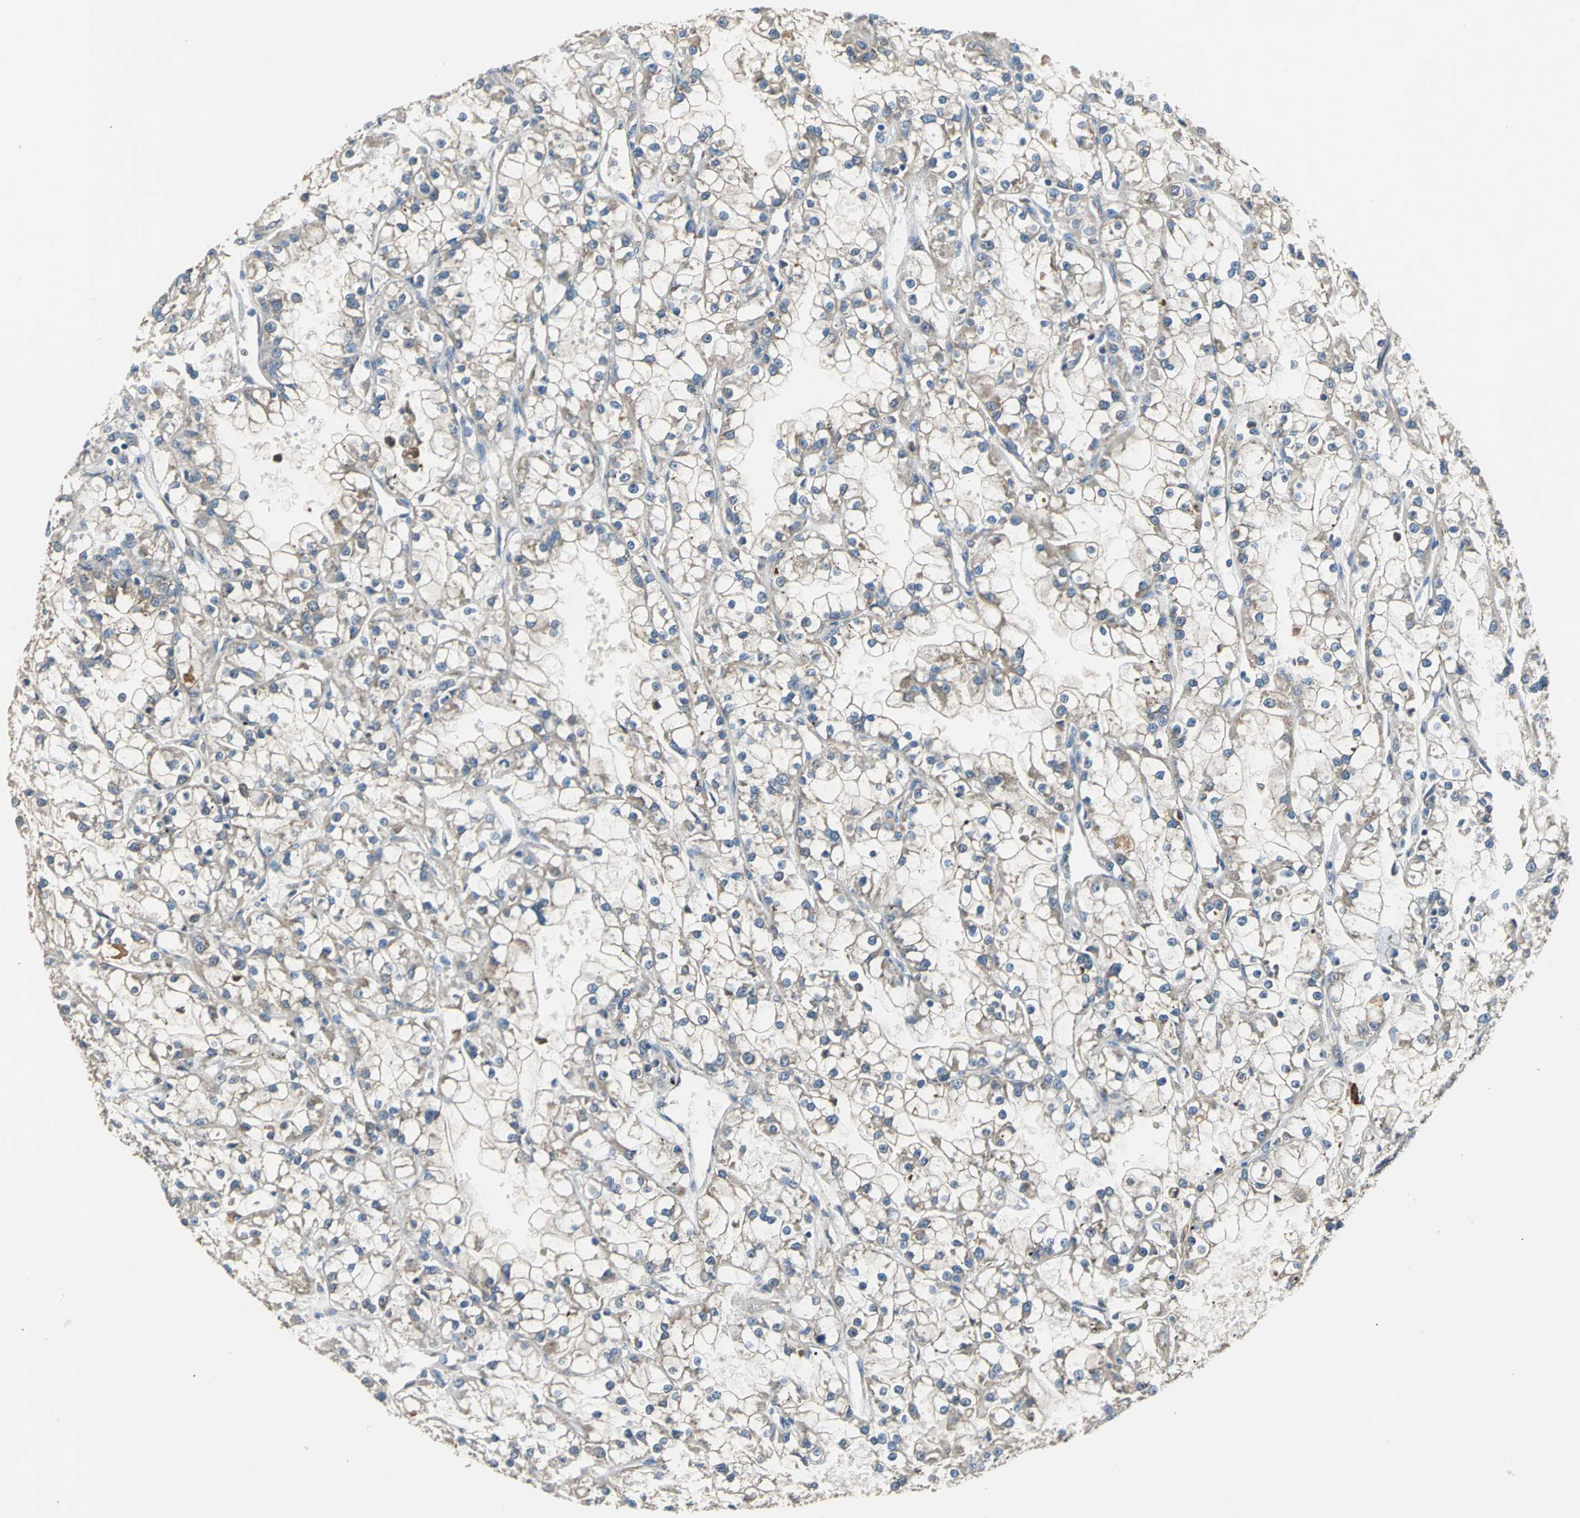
{"staining": {"intensity": "moderate", "quantity": ">75%", "location": "cytoplasmic/membranous"}, "tissue": "renal cancer", "cell_type": "Tumor cells", "image_type": "cancer", "snomed": [{"axis": "morphology", "description": "Adenocarcinoma, NOS"}, {"axis": "topography", "description": "Kidney"}], "caption": "Immunohistochemical staining of human renal cancer (adenocarcinoma) shows medium levels of moderate cytoplasmic/membranous positivity in approximately >75% of tumor cells.", "gene": "HEPH", "patient": {"sex": "female", "age": 52}}